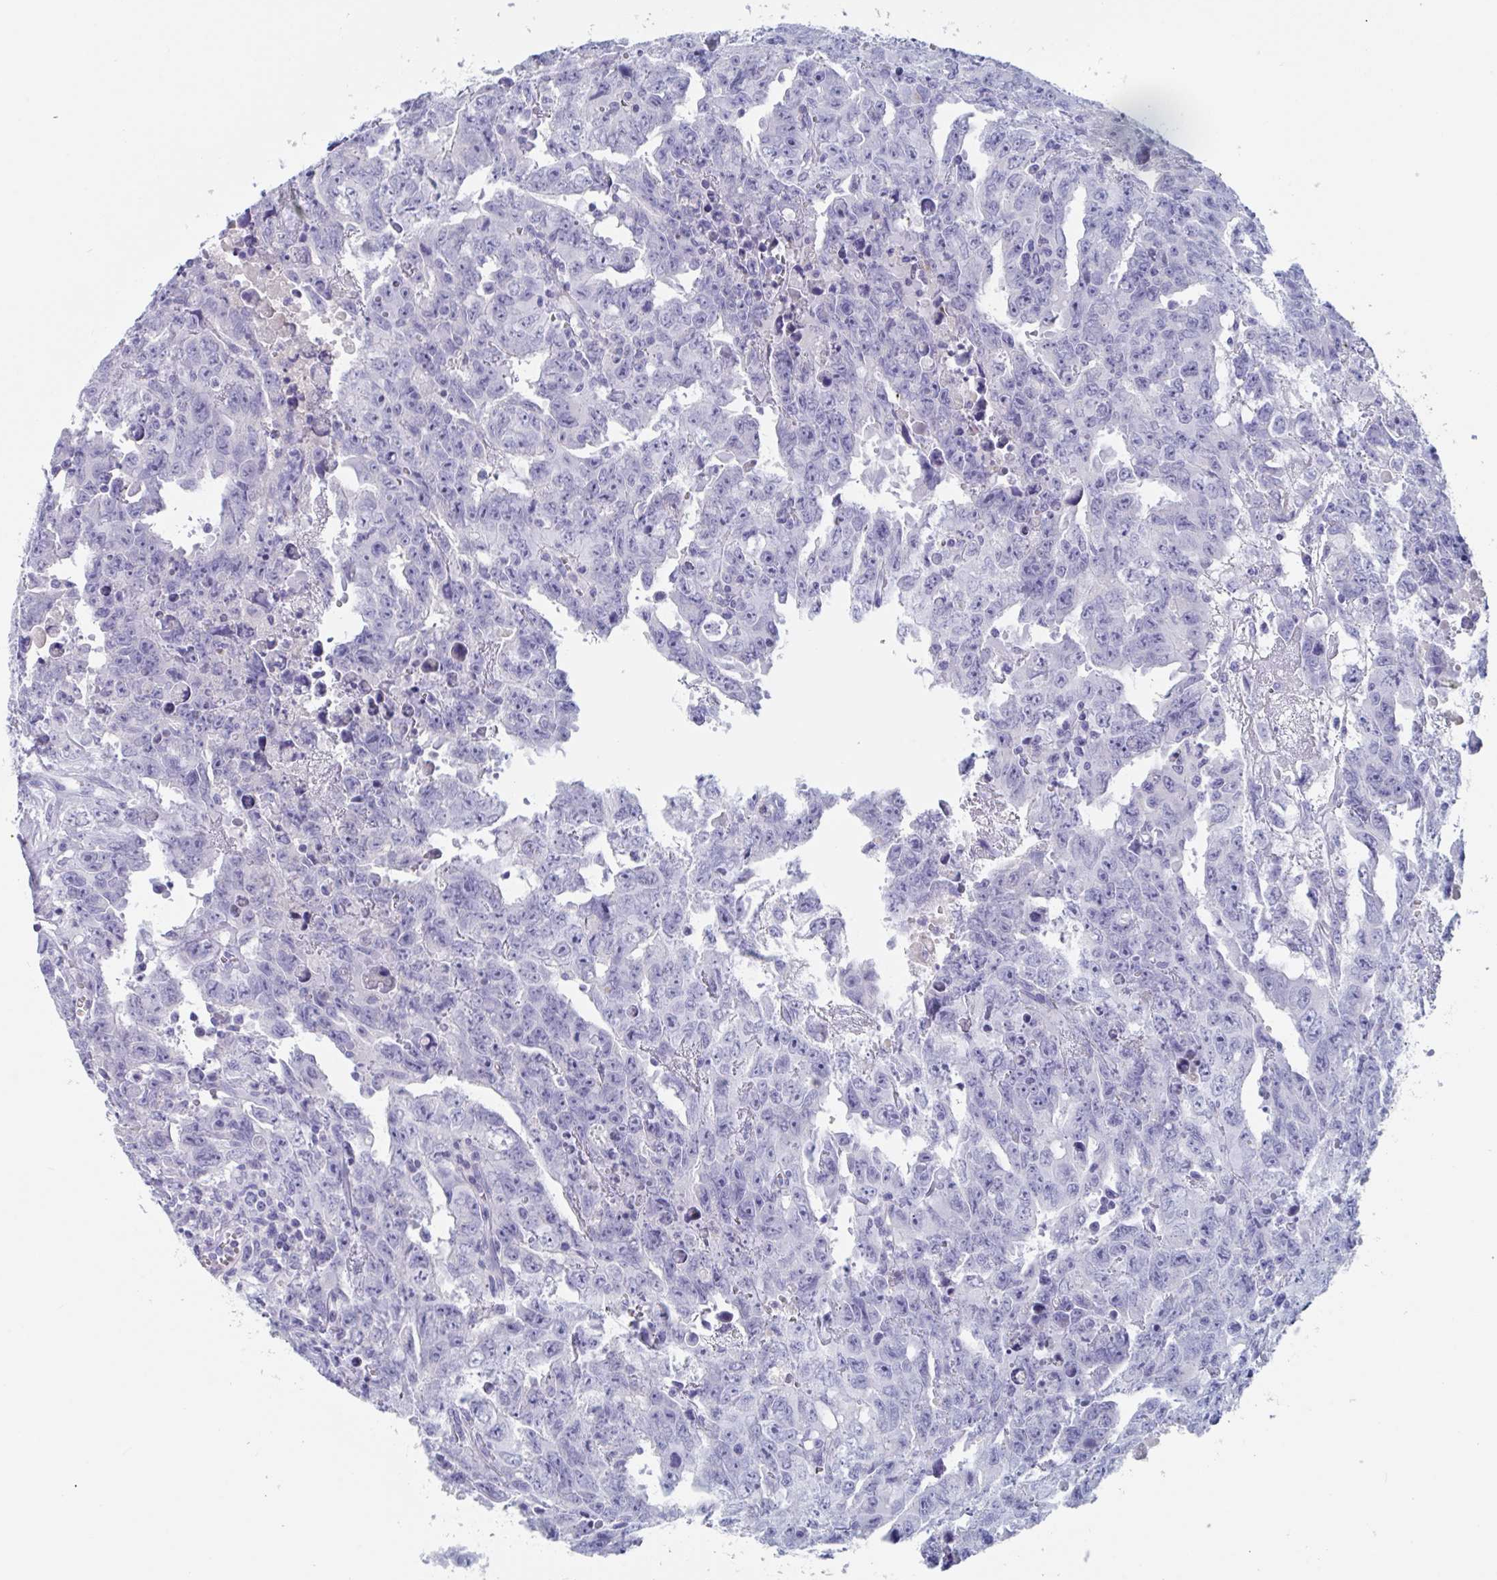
{"staining": {"intensity": "negative", "quantity": "none", "location": "none"}, "tissue": "testis cancer", "cell_type": "Tumor cells", "image_type": "cancer", "snomed": [{"axis": "morphology", "description": "Carcinoma, Embryonal, NOS"}, {"axis": "topography", "description": "Testis"}], "caption": "A micrograph of testis embryonal carcinoma stained for a protein exhibits no brown staining in tumor cells.", "gene": "DPEP3", "patient": {"sex": "male", "age": 24}}